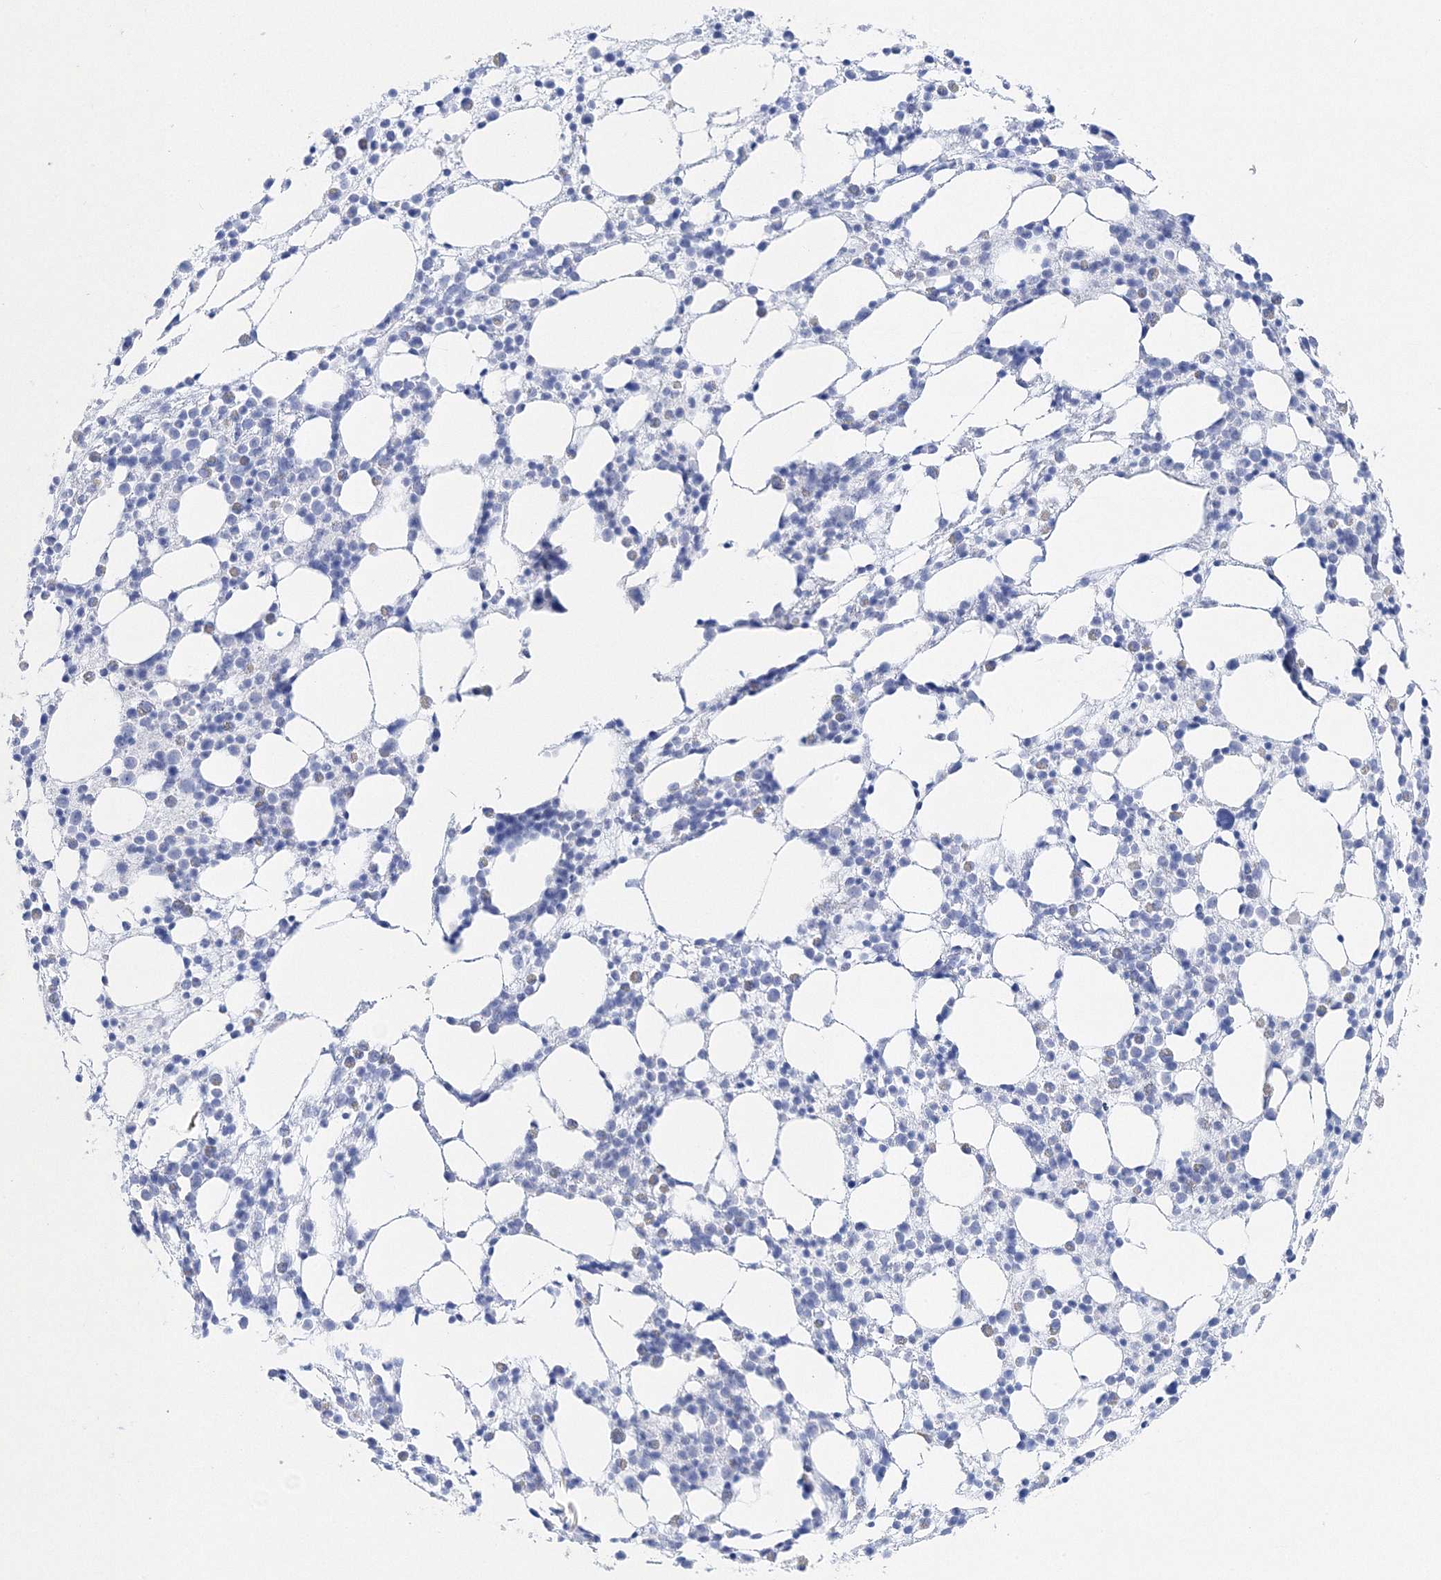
{"staining": {"intensity": "negative", "quantity": "none", "location": "none"}, "tissue": "bone marrow", "cell_type": "Hematopoietic cells", "image_type": "normal", "snomed": [{"axis": "morphology", "description": "Normal tissue, NOS"}, {"axis": "topography", "description": "Bone marrow"}], "caption": "An immunohistochemistry histopathology image of unremarkable bone marrow is shown. There is no staining in hematopoietic cells of bone marrow.", "gene": "HMGCS1", "patient": {"sex": "female", "age": 57}}